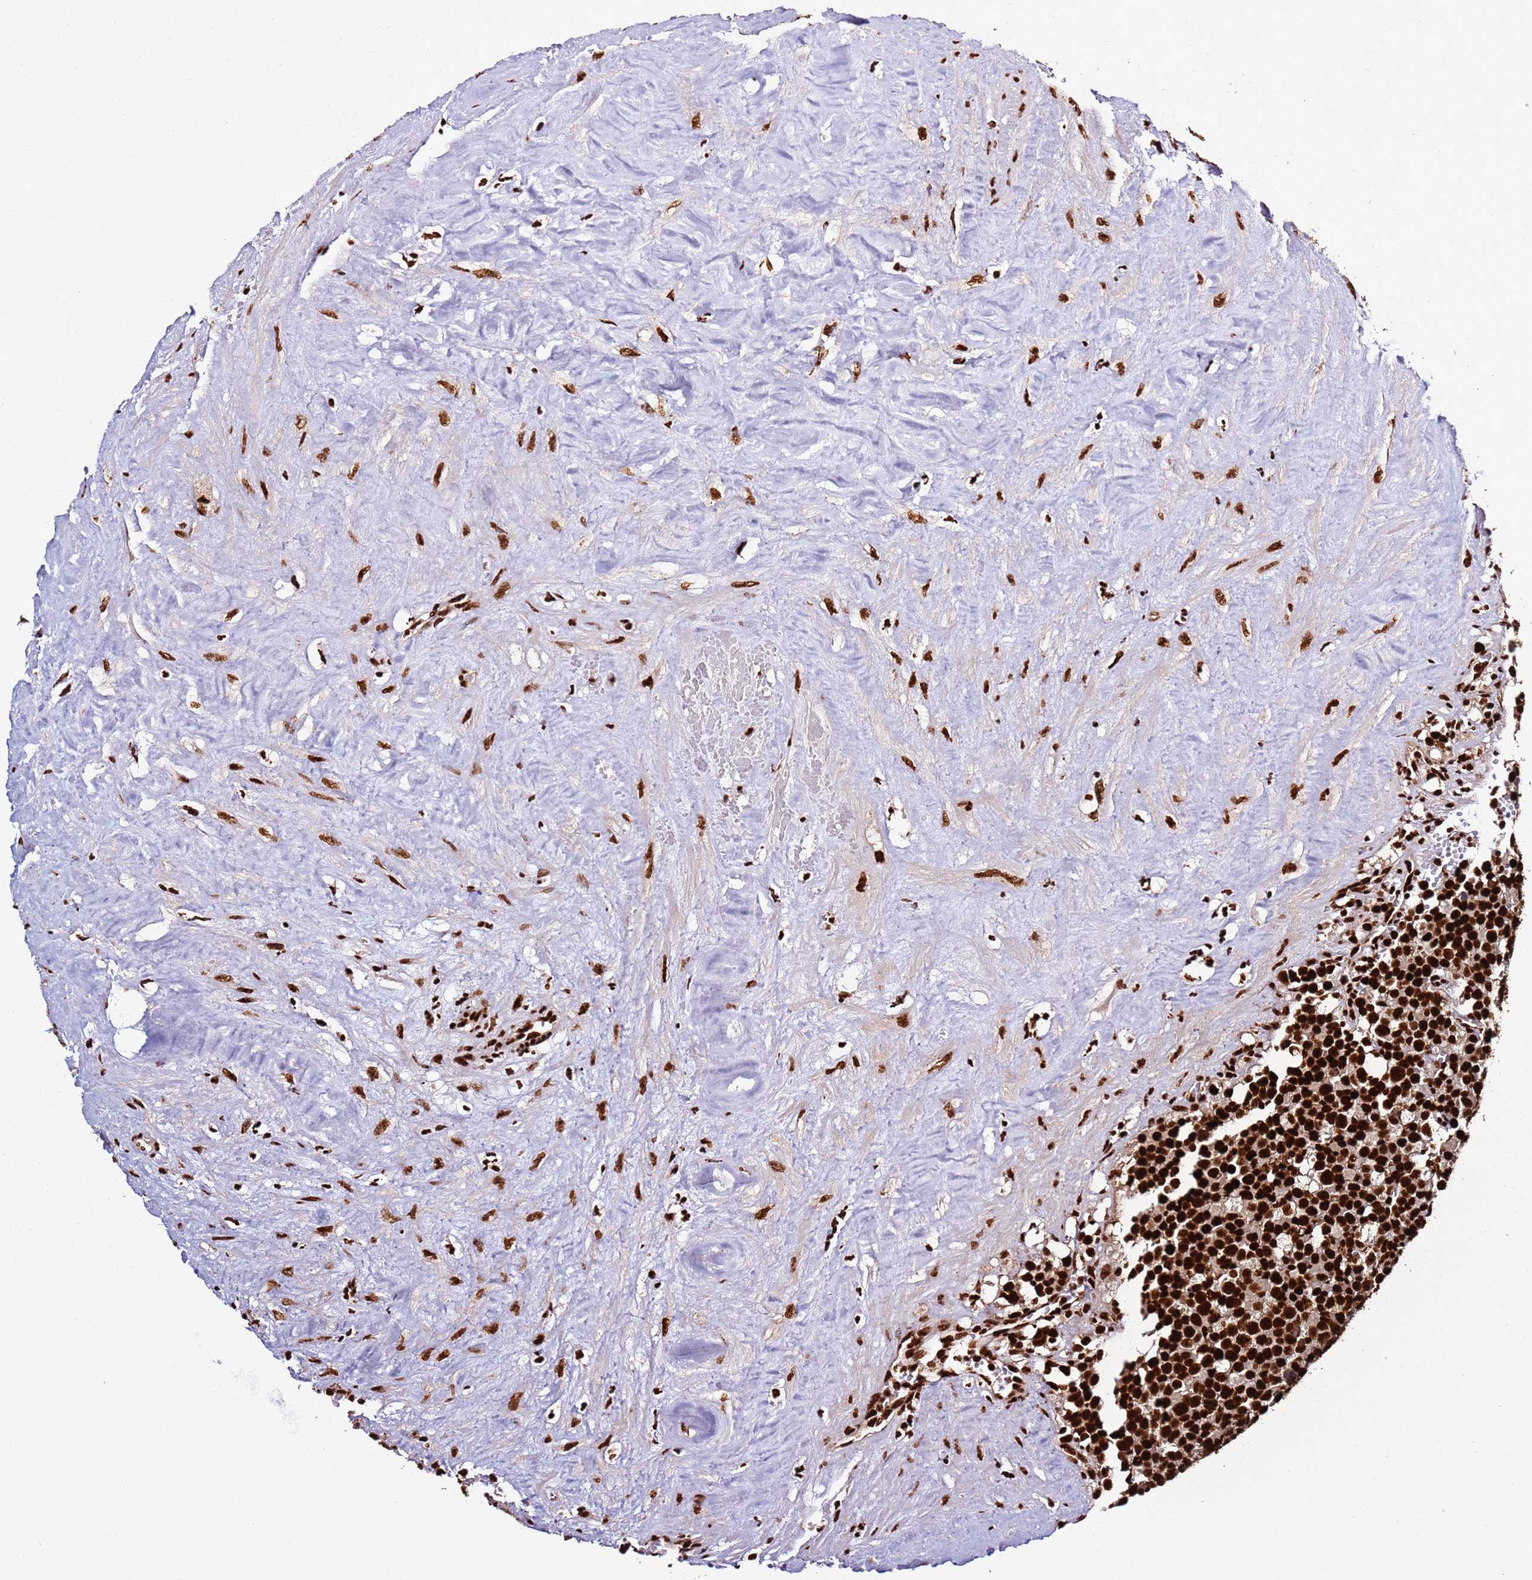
{"staining": {"intensity": "strong", "quantity": ">75%", "location": "nuclear"}, "tissue": "testis cancer", "cell_type": "Tumor cells", "image_type": "cancer", "snomed": [{"axis": "morphology", "description": "Seminoma, NOS"}, {"axis": "topography", "description": "Testis"}], "caption": "A micrograph of seminoma (testis) stained for a protein shows strong nuclear brown staining in tumor cells. The staining is performed using DAB (3,3'-diaminobenzidine) brown chromogen to label protein expression. The nuclei are counter-stained blue using hematoxylin.", "gene": "C6orf226", "patient": {"sex": "male", "age": 71}}